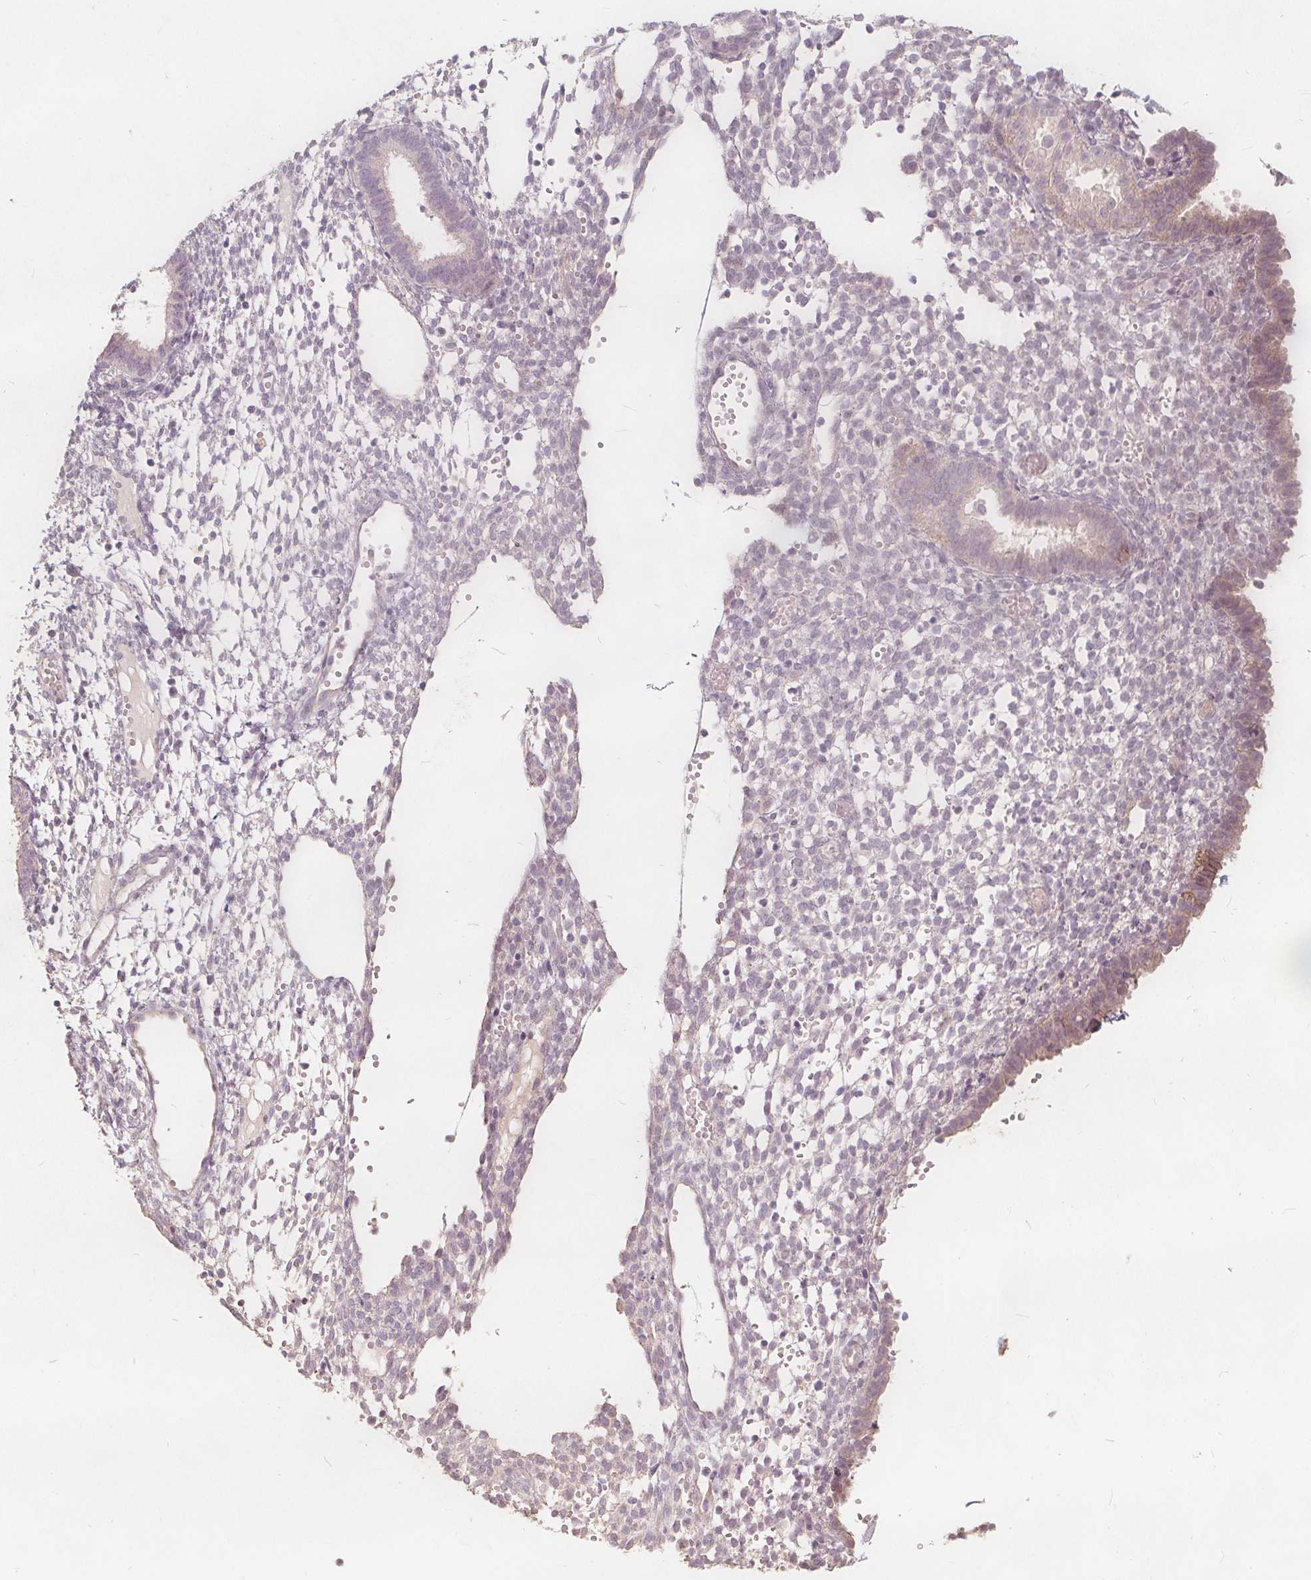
{"staining": {"intensity": "negative", "quantity": "none", "location": "none"}, "tissue": "endometrium", "cell_type": "Cells in endometrial stroma", "image_type": "normal", "snomed": [{"axis": "morphology", "description": "Normal tissue, NOS"}, {"axis": "topography", "description": "Endometrium"}], "caption": "IHC histopathology image of benign endometrium: human endometrium stained with DAB (3,3'-diaminobenzidine) shows no significant protein staining in cells in endometrial stroma. The staining is performed using DAB (3,3'-diaminobenzidine) brown chromogen with nuclei counter-stained in using hematoxylin.", "gene": "PTPRT", "patient": {"sex": "female", "age": 36}}